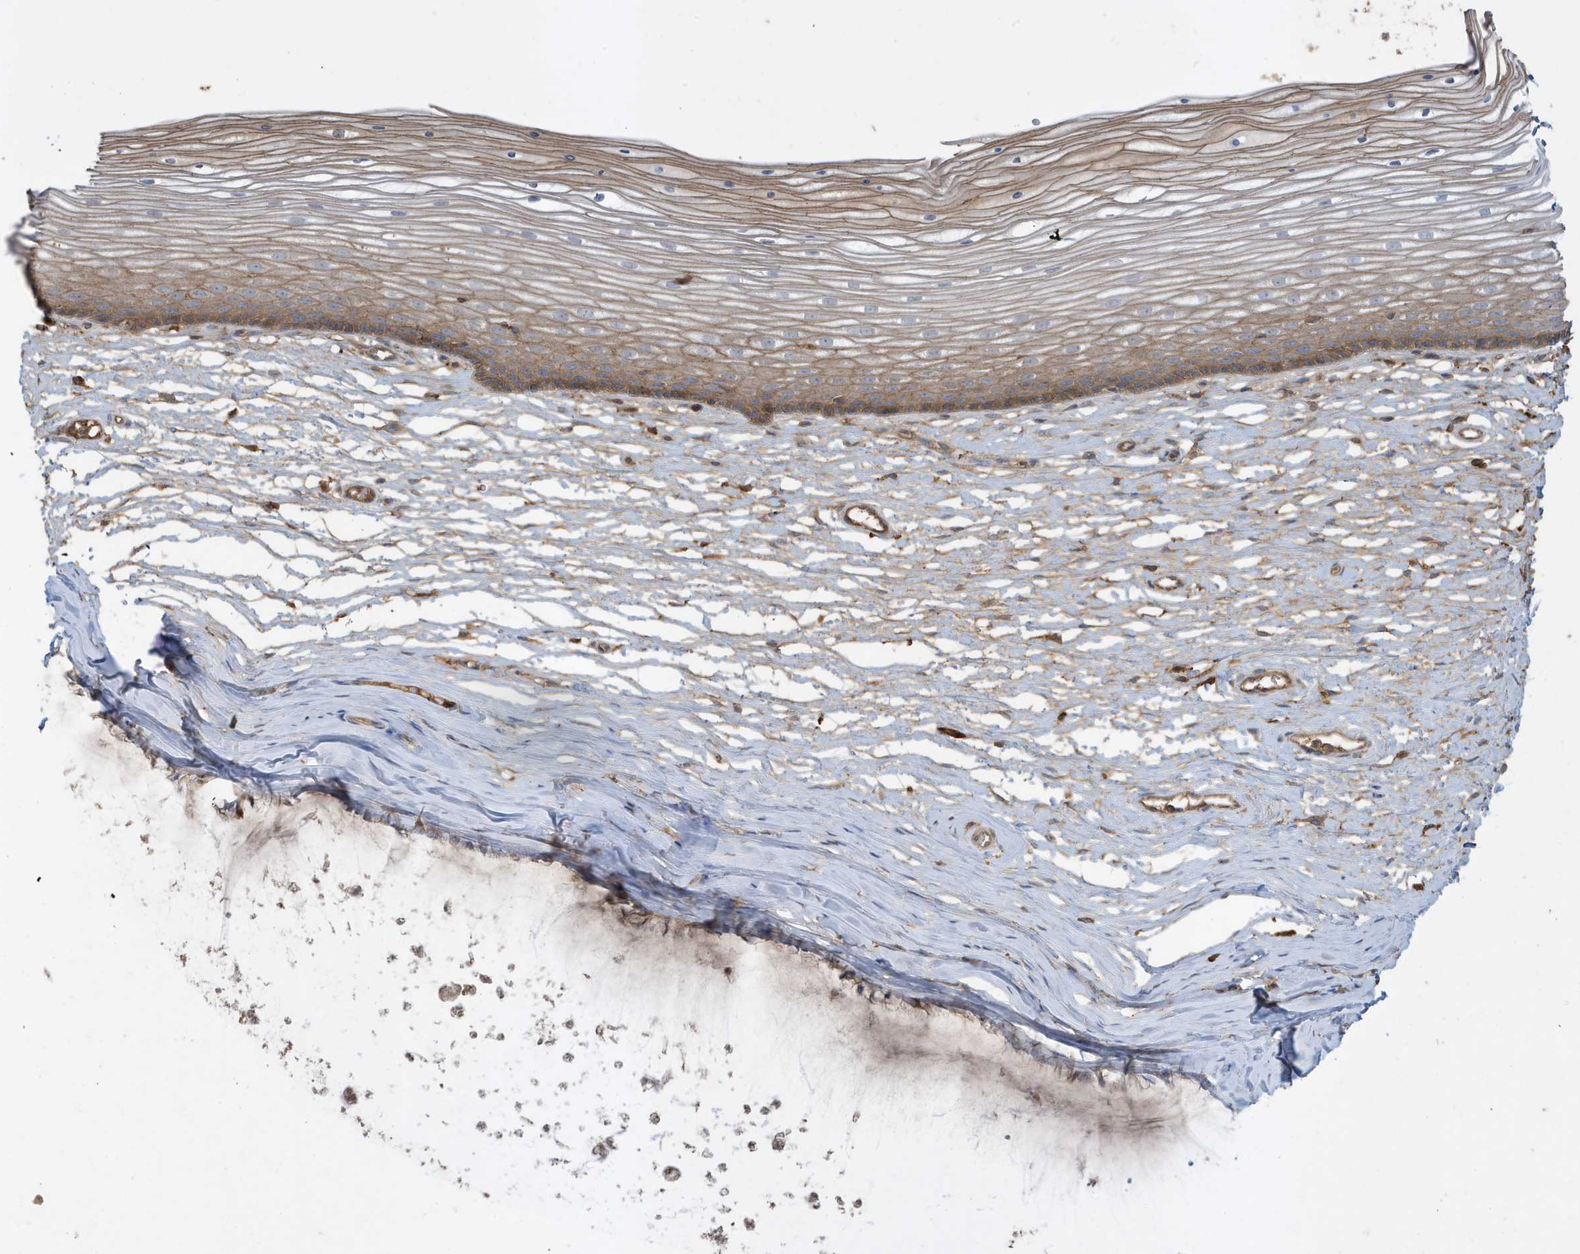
{"staining": {"intensity": "moderate", "quantity": "<25%", "location": "cytoplasmic/membranous"}, "tissue": "vagina", "cell_type": "Squamous epithelial cells", "image_type": "normal", "snomed": [{"axis": "morphology", "description": "Normal tissue, NOS"}, {"axis": "topography", "description": "Vagina"}, {"axis": "topography", "description": "Cervix"}], "caption": "This photomicrograph reveals IHC staining of normal vagina, with low moderate cytoplasmic/membranous staining in about <25% of squamous epithelial cells.", "gene": "ABTB1", "patient": {"sex": "female", "age": 40}}